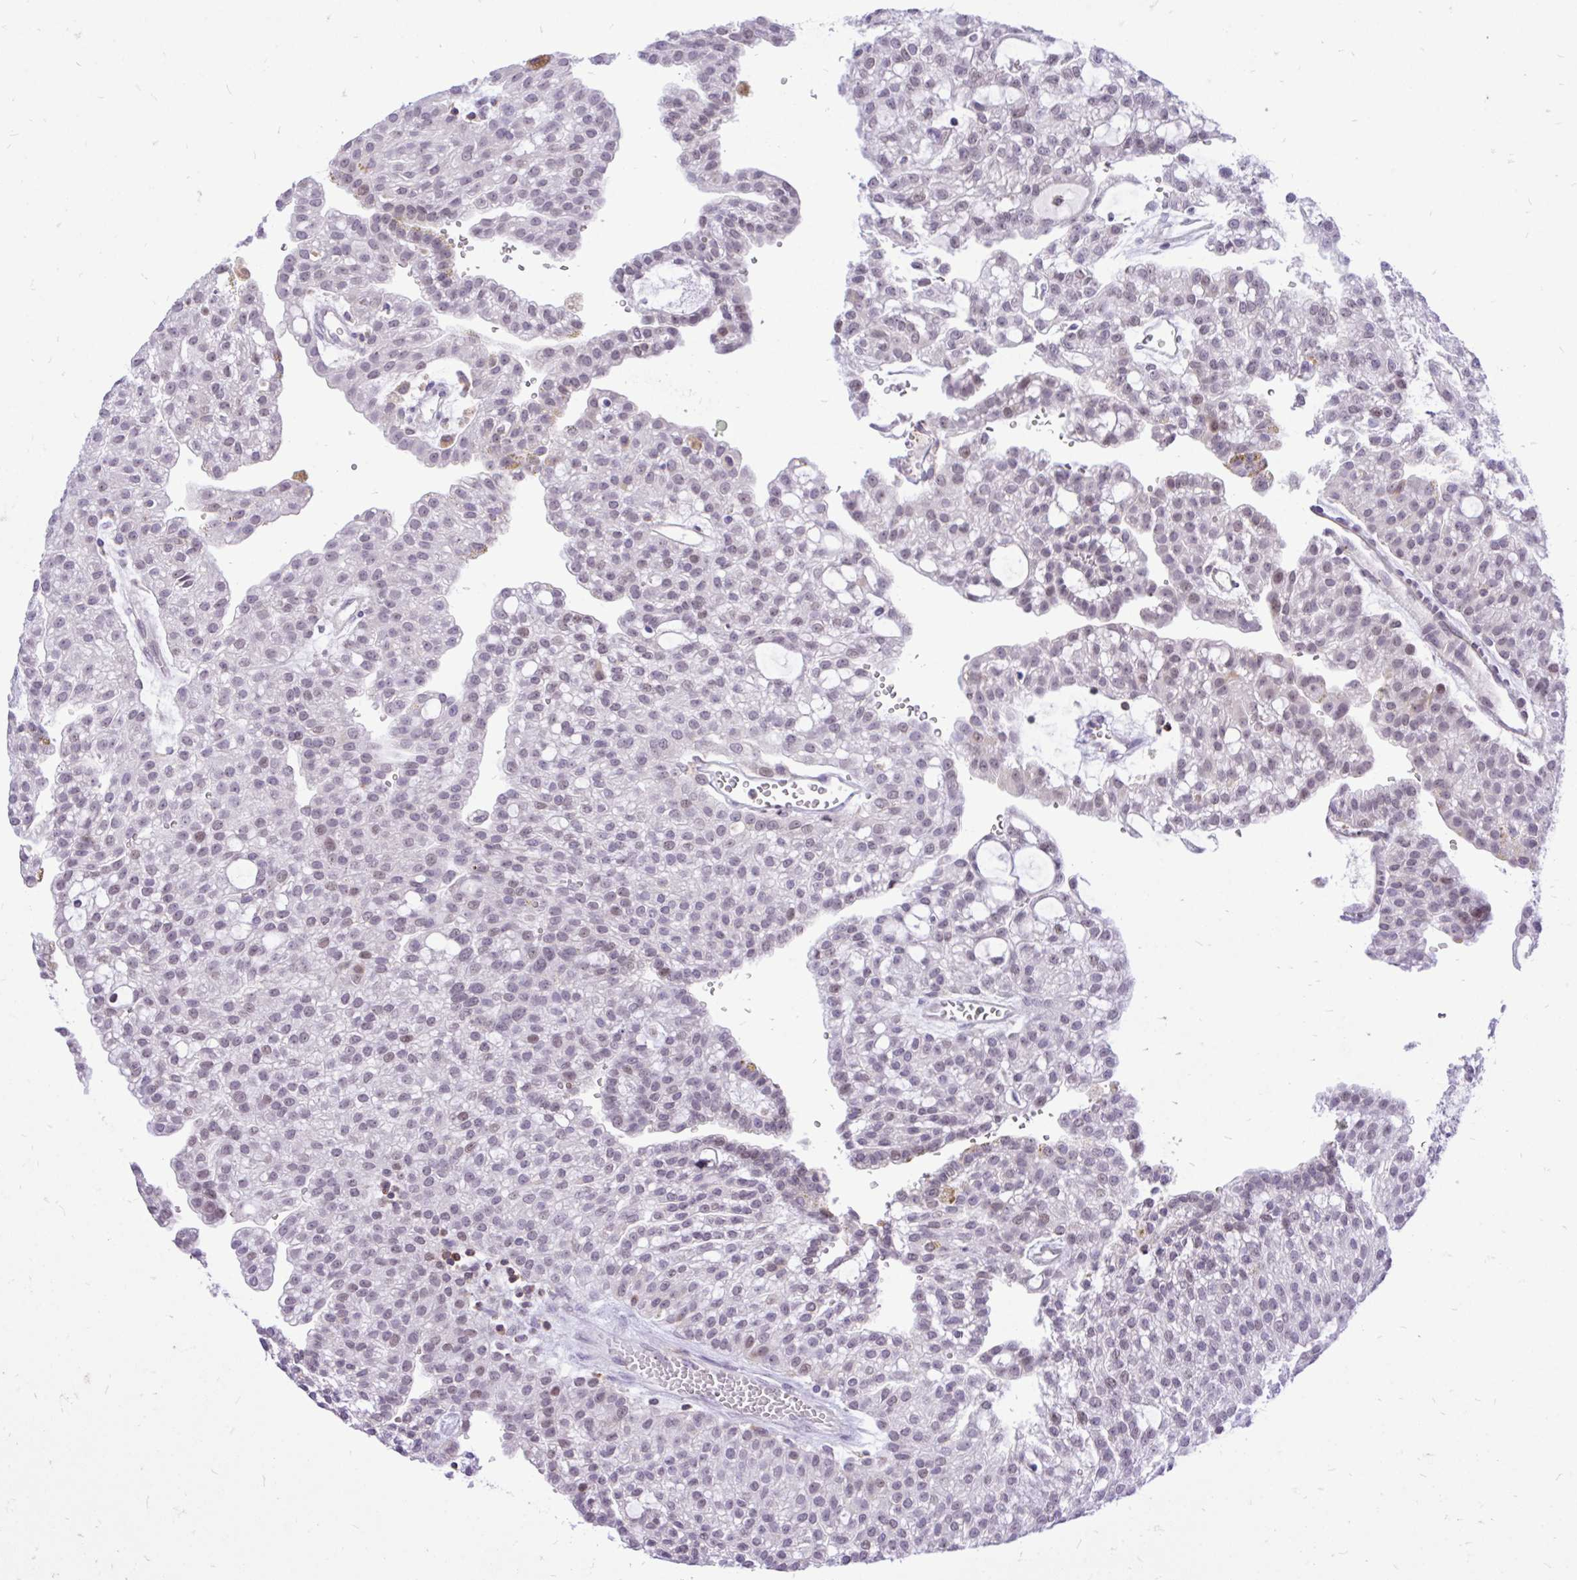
{"staining": {"intensity": "weak", "quantity": "<25%", "location": "nuclear"}, "tissue": "renal cancer", "cell_type": "Tumor cells", "image_type": "cancer", "snomed": [{"axis": "morphology", "description": "Adenocarcinoma, NOS"}, {"axis": "topography", "description": "Kidney"}], "caption": "This is a image of immunohistochemistry (IHC) staining of adenocarcinoma (renal), which shows no expression in tumor cells.", "gene": "CXCL8", "patient": {"sex": "male", "age": 63}}